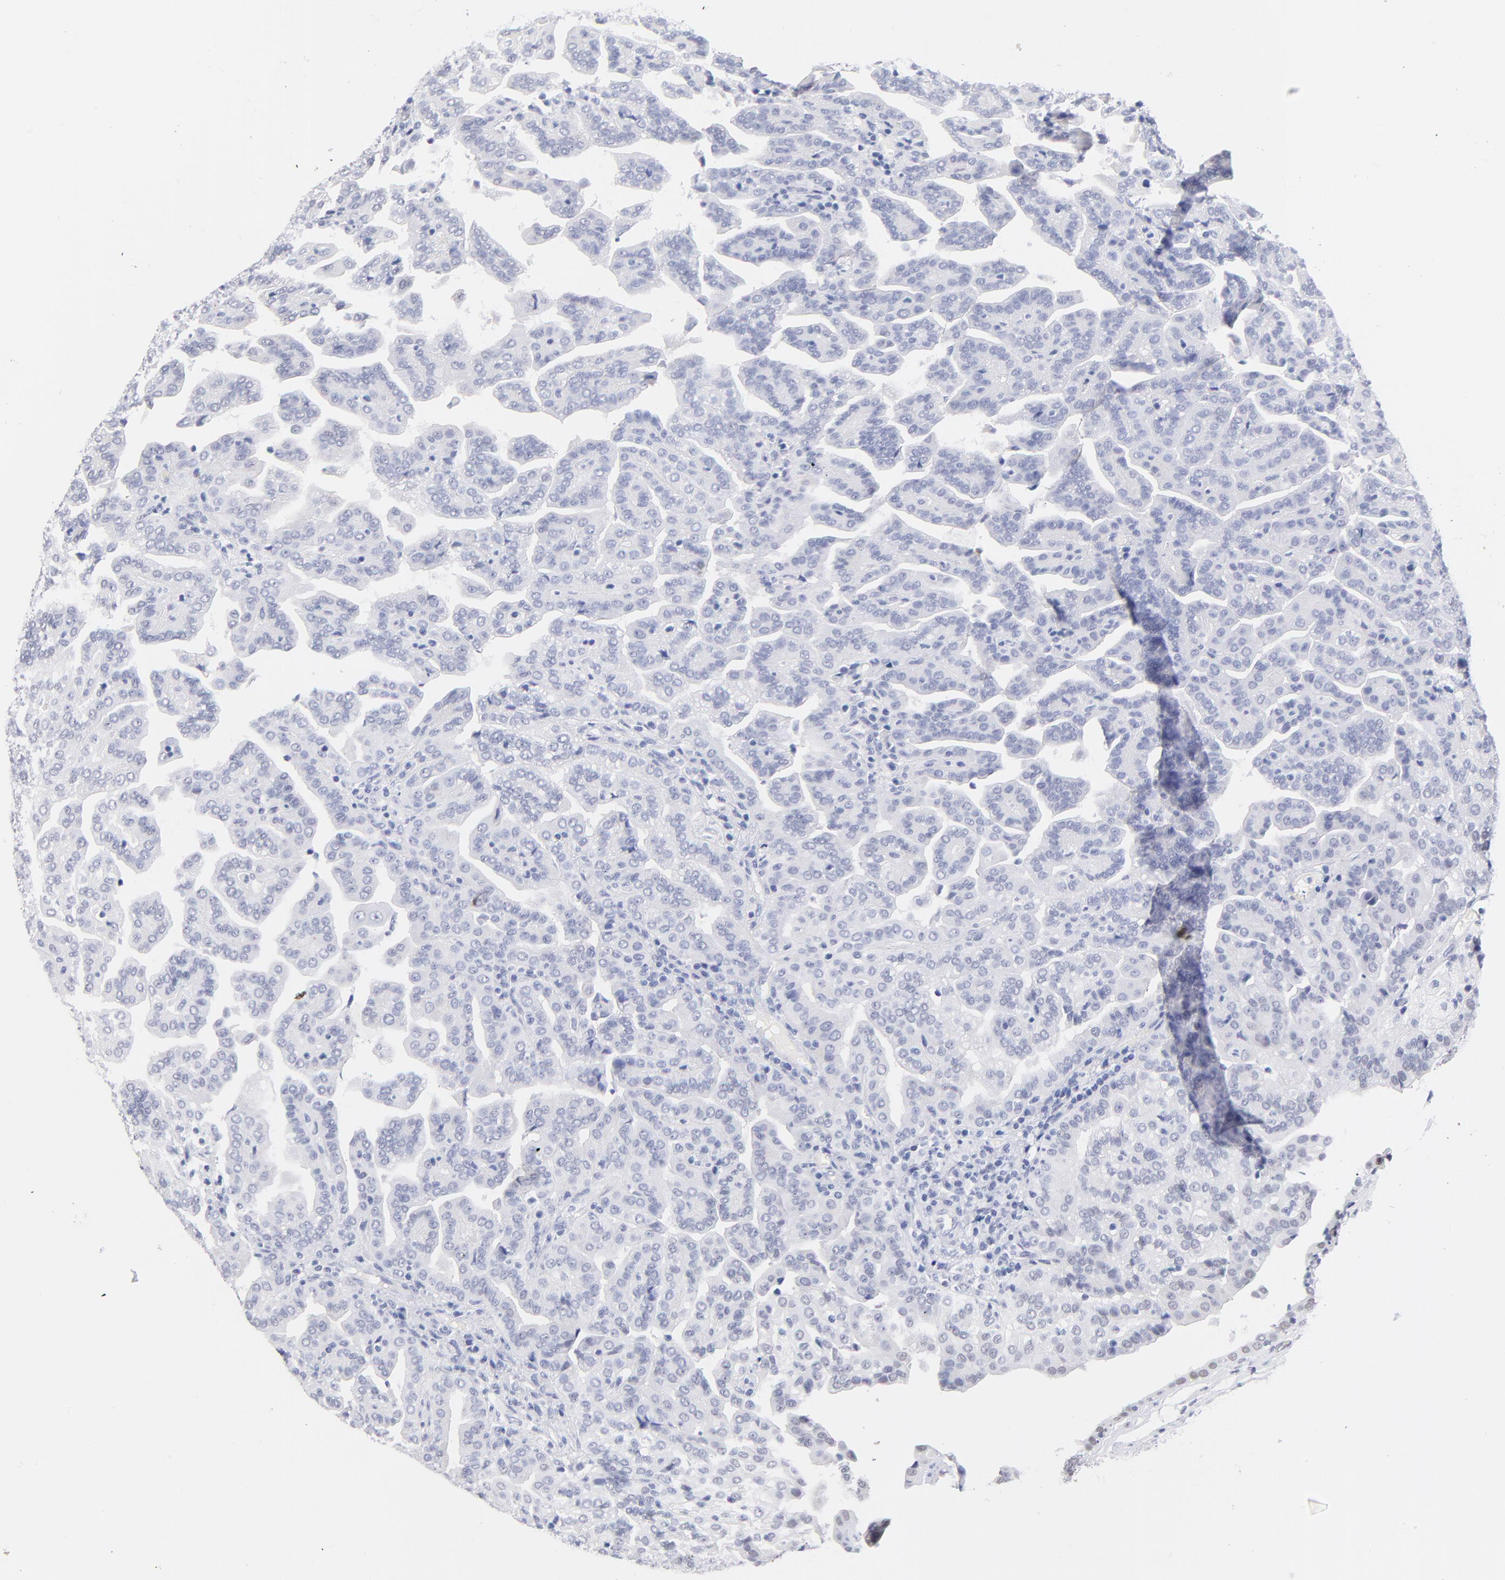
{"staining": {"intensity": "negative", "quantity": "none", "location": "none"}, "tissue": "renal cancer", "cell_type": "Tumor cells", "image_type": "cancer", "snomed": [{"axis": "morphology", "description": "Adenocarcinoma, NOS"}, {"axis": "topography", "description": "Kidney"}], "caption": "Image shows no protein expression in tumor cells of renal cancer (adenocarcinoma) tissue. (DAB (3,3'-diaminobenzidine) immunohistochemistry (IHC), high magnification).", "gene": "ZNF74", "patient": {"sex": "male", "age": 61}}